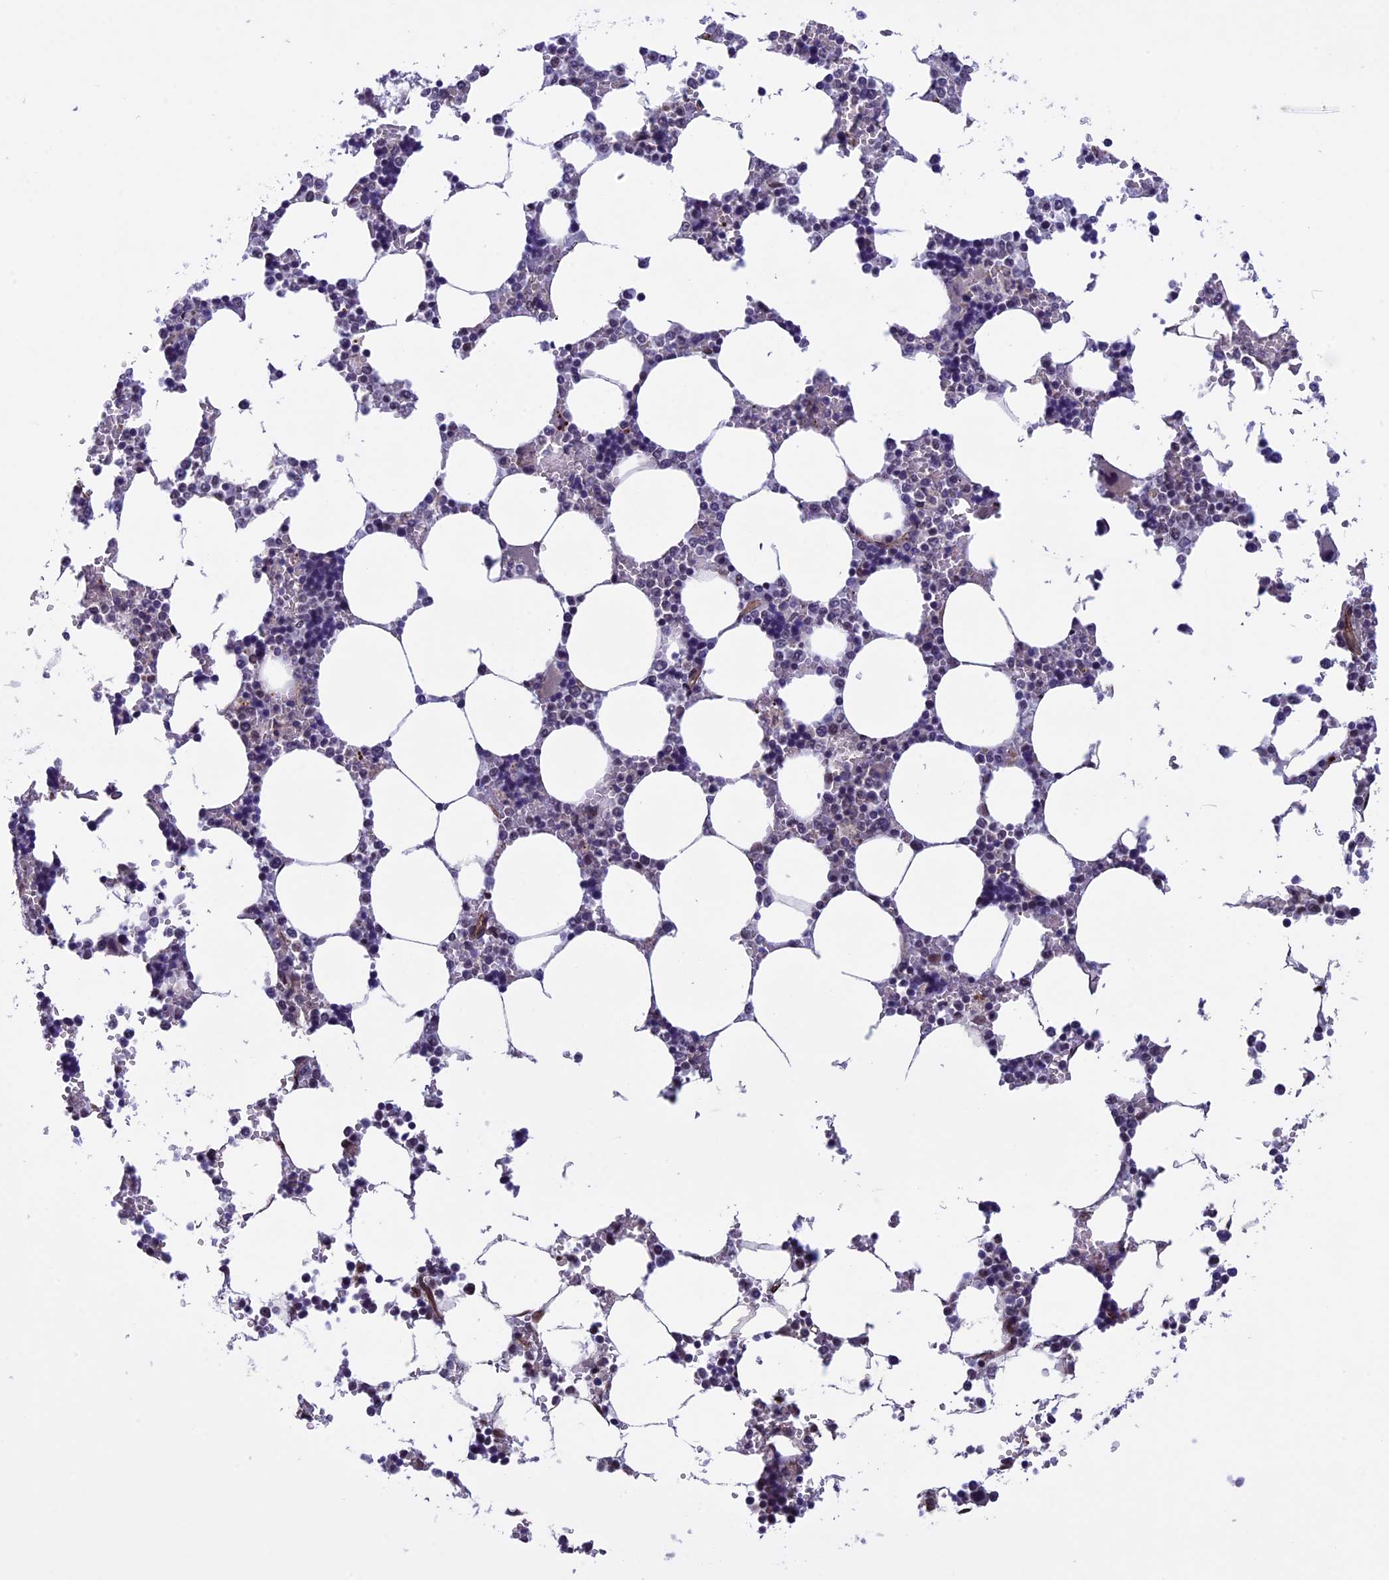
{"staining": {"intensity": "strong", "quantity": "<25%", "location": "nuclear"}, "tissue": "bone marrow", "cell_type": "Hematopoietic cells", "image_type": "normal", "snomed": [{"axis": "morphology", "description": "Normal tissue, NOS"}, {"axis": "topography", "description": "Bone marrow"}], "caption": "Bone marrow stained with a brown dye shows strong nuclear positive positivity in about <25% of hematopoietic cells.", "gene": "NIPBL", "patient": {"sex": "male", "age": 64}}